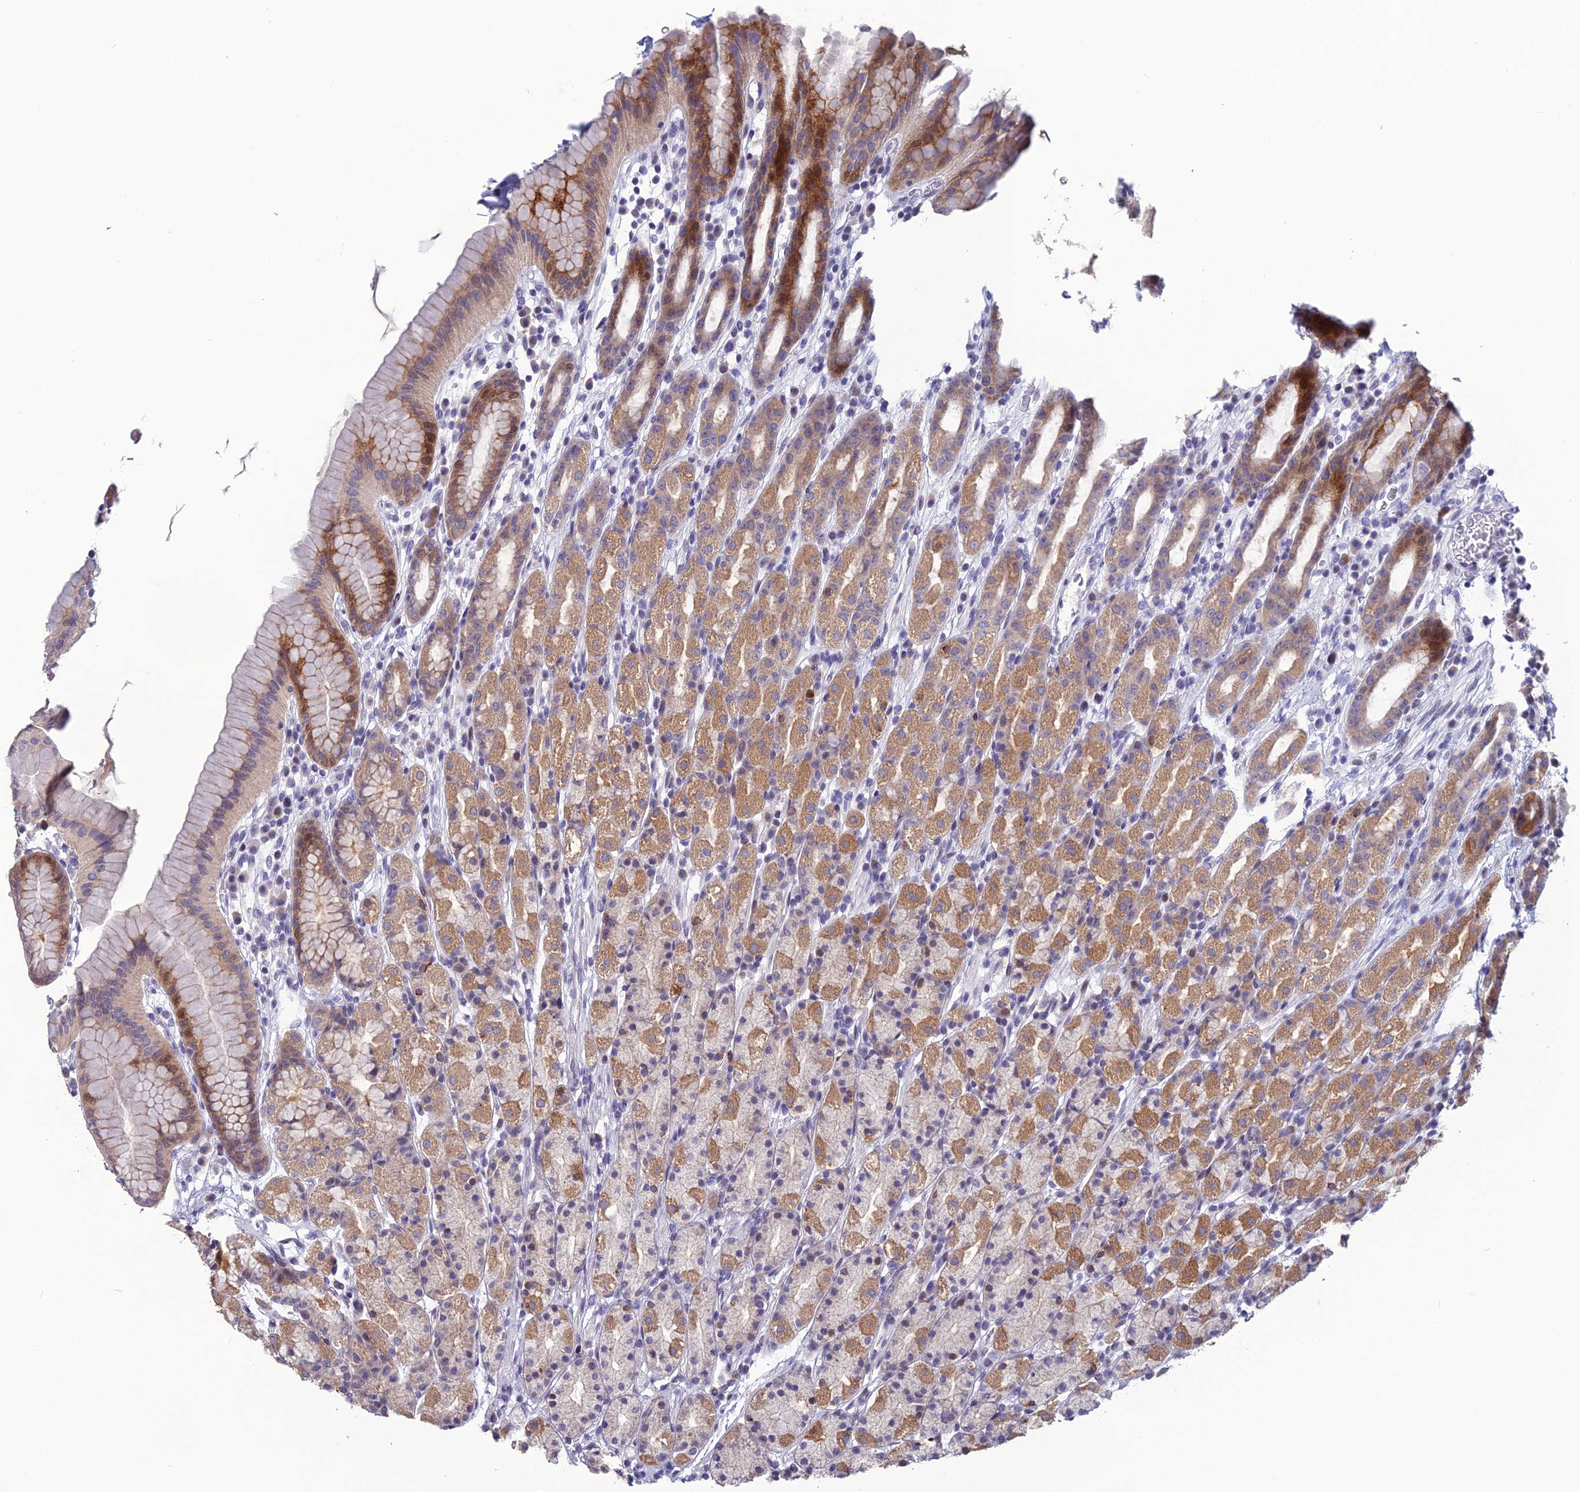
{"staining": {"intensity": "moderate", "quantity": "25%-75%", "location": "cytoplasmic/membranous"}, "tissue": "stomach", "cell_type": "Glandular cells", "image_type": "normal", "snomed": [{"axis": "morphology", "description": "Normal tissue, NOS"}, {"axis": "topography", "description": "Stomach, upper"}], "caption": "This photomicrograph demonstrates immunohistochemistry staining of normal stomach, with medium moderate cytoplasmic/membranous staining in about 25%-75% of glandular cells.", "gene": "TMEM134", "patient": {"sex": "male", "age": 47}}